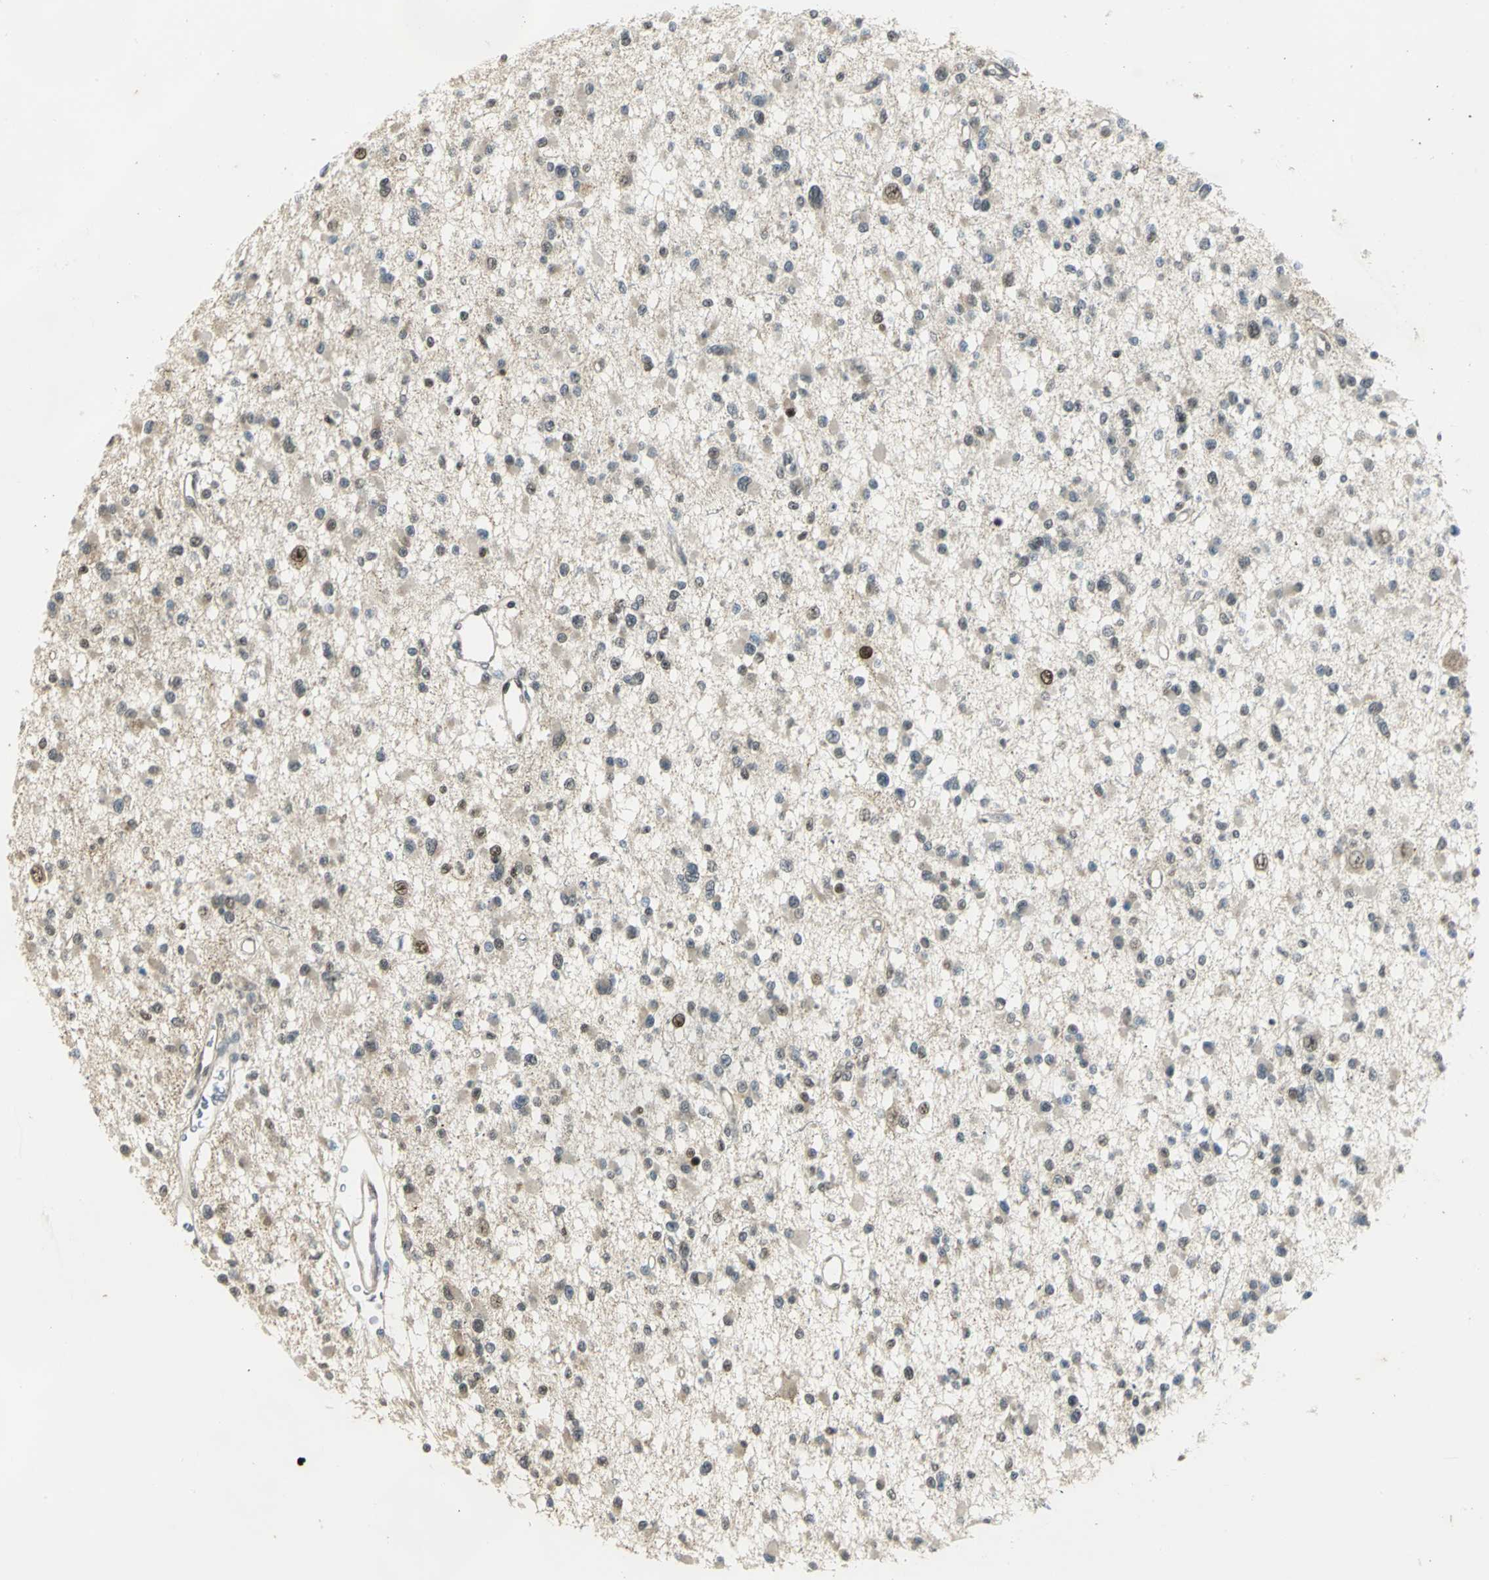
{"staining": {"intensity": "negative", "quantity": "none", "location": "none"}, "tissue": "glioma", "cell_type": "Tumor cells", "image_type": "cancer", "snomed": [{"axis": "morphology", "description": "Glioma, malignant, Low grade"}, {"axis": "topography", "description": "Brain"}], "caption": "Immunohistochemistry of human glioma shows no staining in tumor cells.", "gene": "DDX5", "patient": {"sex": "female", "age": 22}}